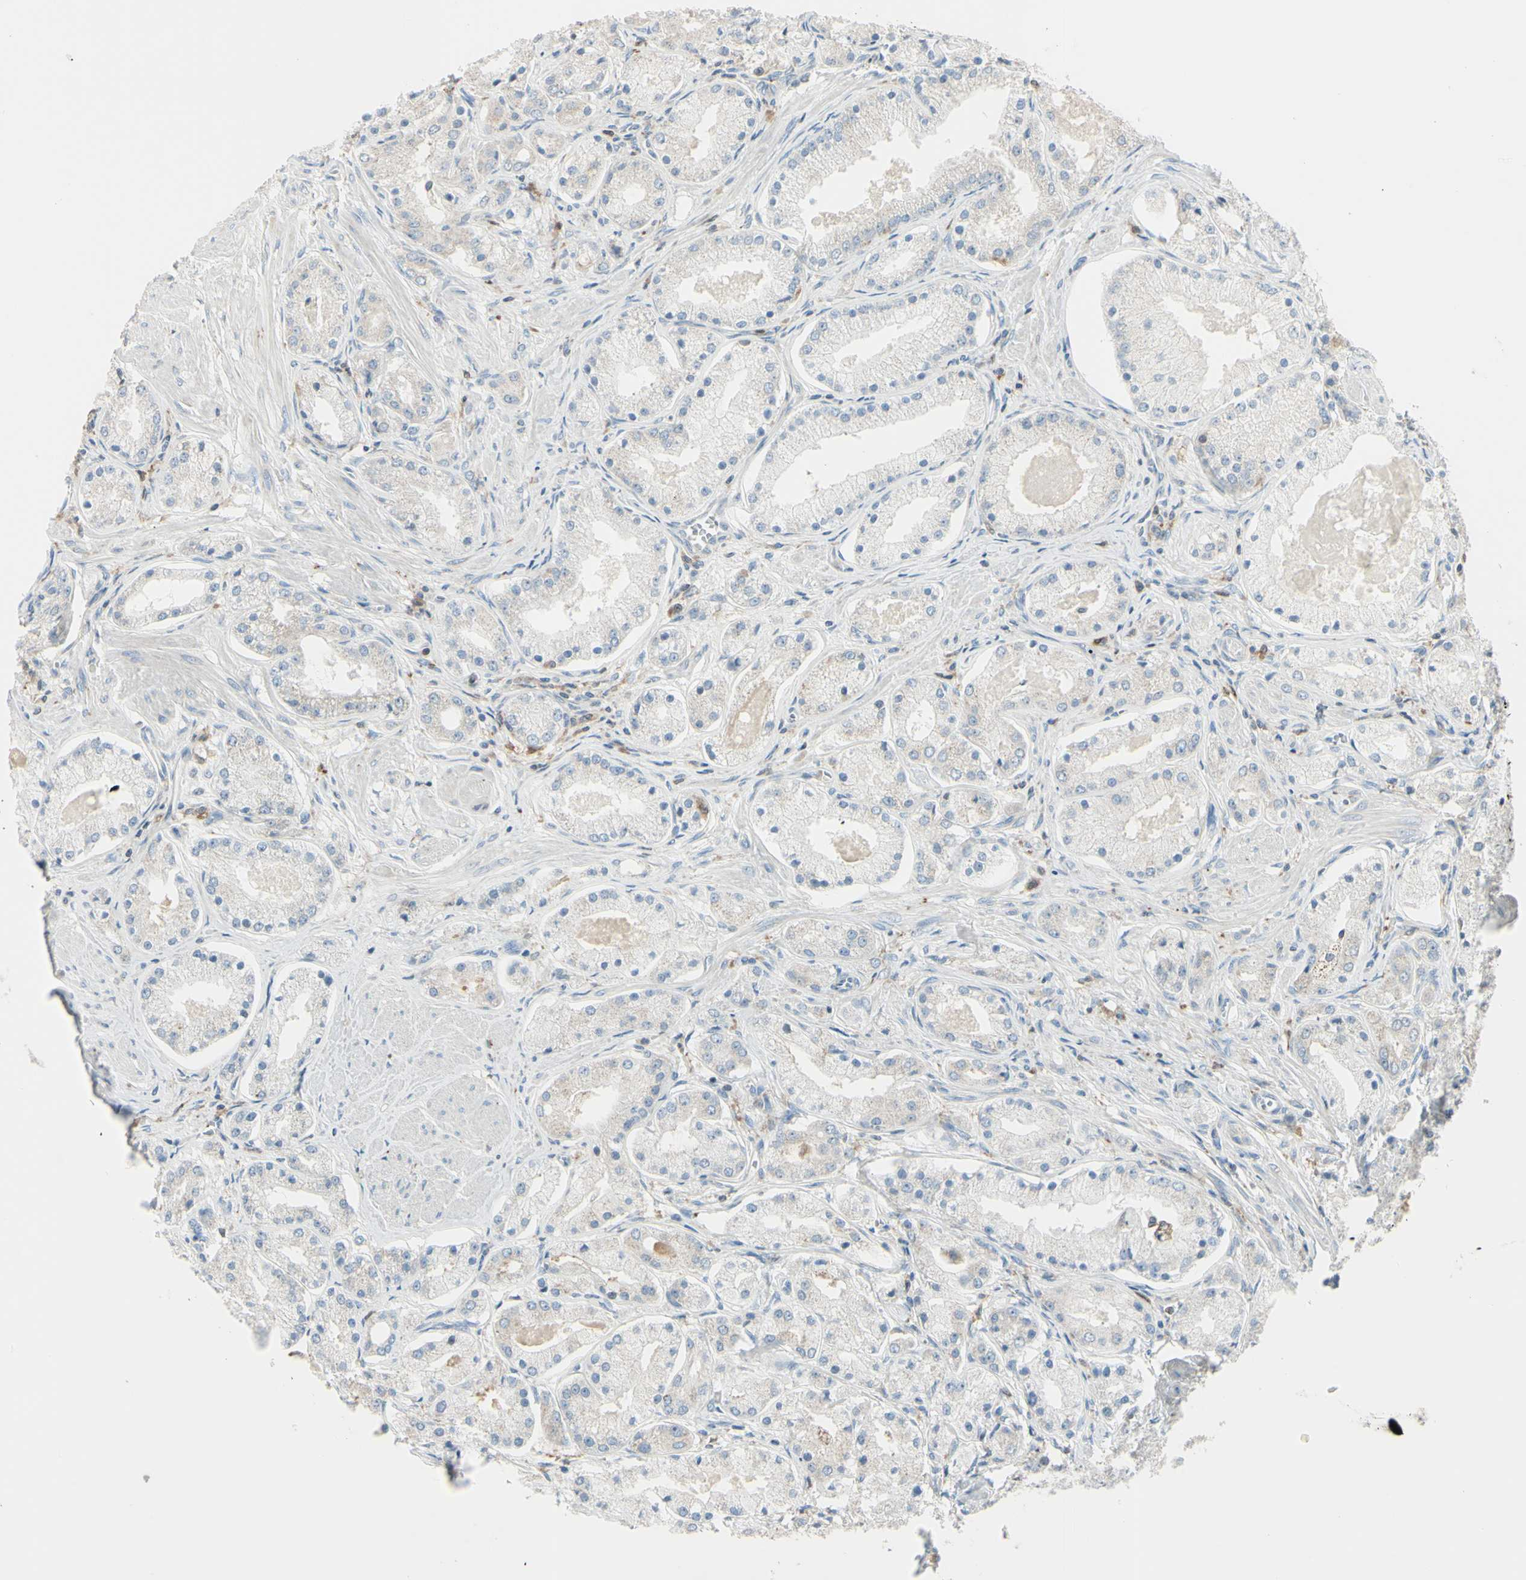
{"staining": {"intensity": "negative", "quantity": "none", "location": "none"}, "tissue": "prostate cancer", "cell_type": "Tumor cells", "image_type": "cancer", "snomed": [{"axis": "morphology", "description": "Adenocarcinoma, High grade"}, {"axis": "topography", "description": "Prostate"}], "caption": "Tumor cells are negative for brown protein staining in prostate cancer (adenocarcinoma (high-grade)).", "gene": "CYRIB", "patient": {"sex": "male", "age": 66}}